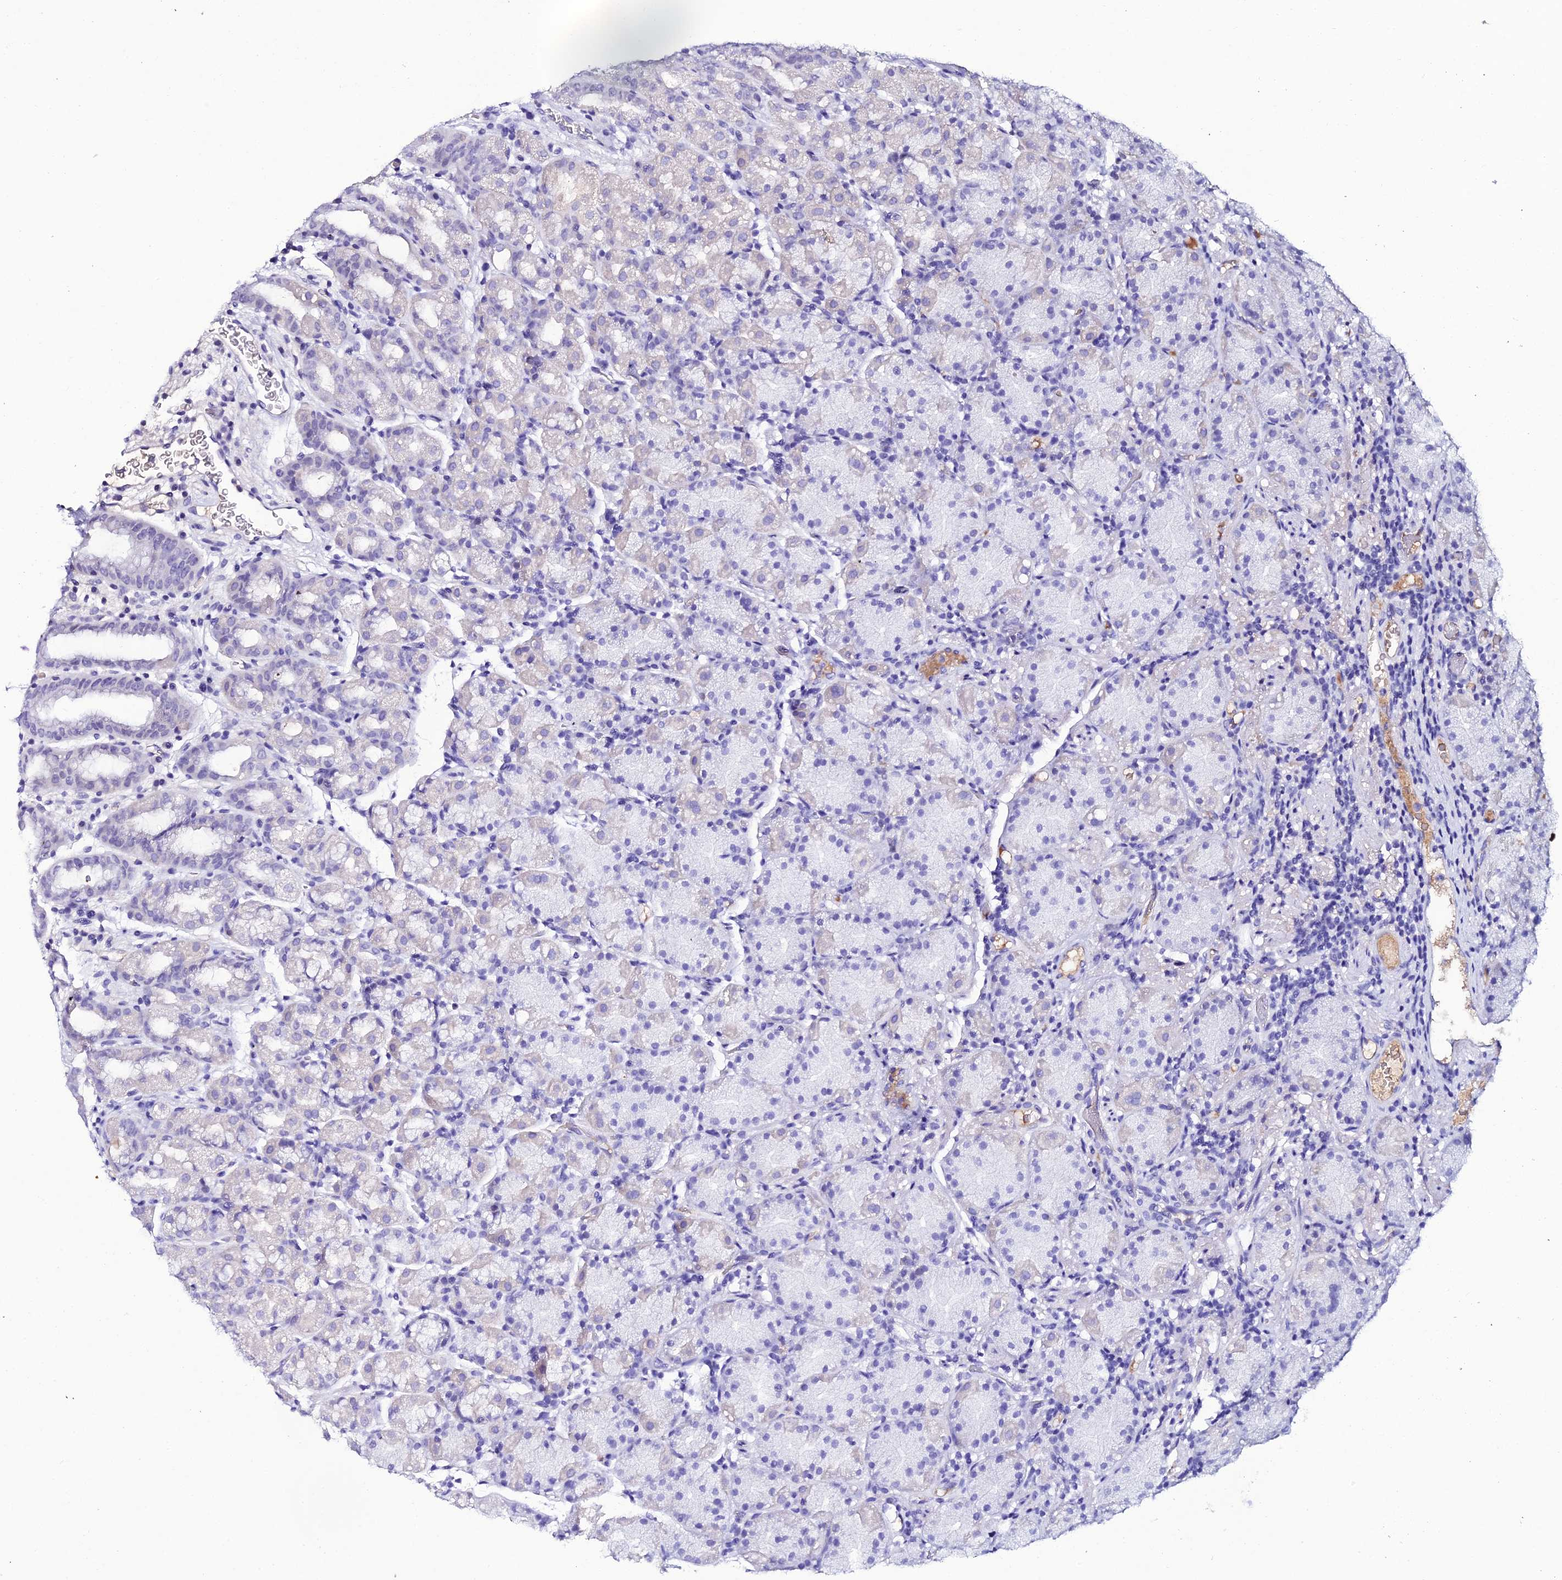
{"staining": {"intensity": "weak", "quantity": "<25%", "location": "cytoplasmic/membranous"}, "tissue": "stomach", "cell_type": "Glandular cells", "image_type": "normal", "snomed": [{"axis": "morphology", "description": "Normal tissue, NOS"}, {"axis": "topography", "description": "Stomach, upper"}, {"axis": "topography", "description": "Stomach, lower"}, {"axis": "topography", "description": "Small intestine"}], "caption": "Immunohistochemical staining of unremarkable human stomach shows no significant positivity in glandular cells.", "gene": "DEFB132", "patient": {"sex": "male", "age": 68}}